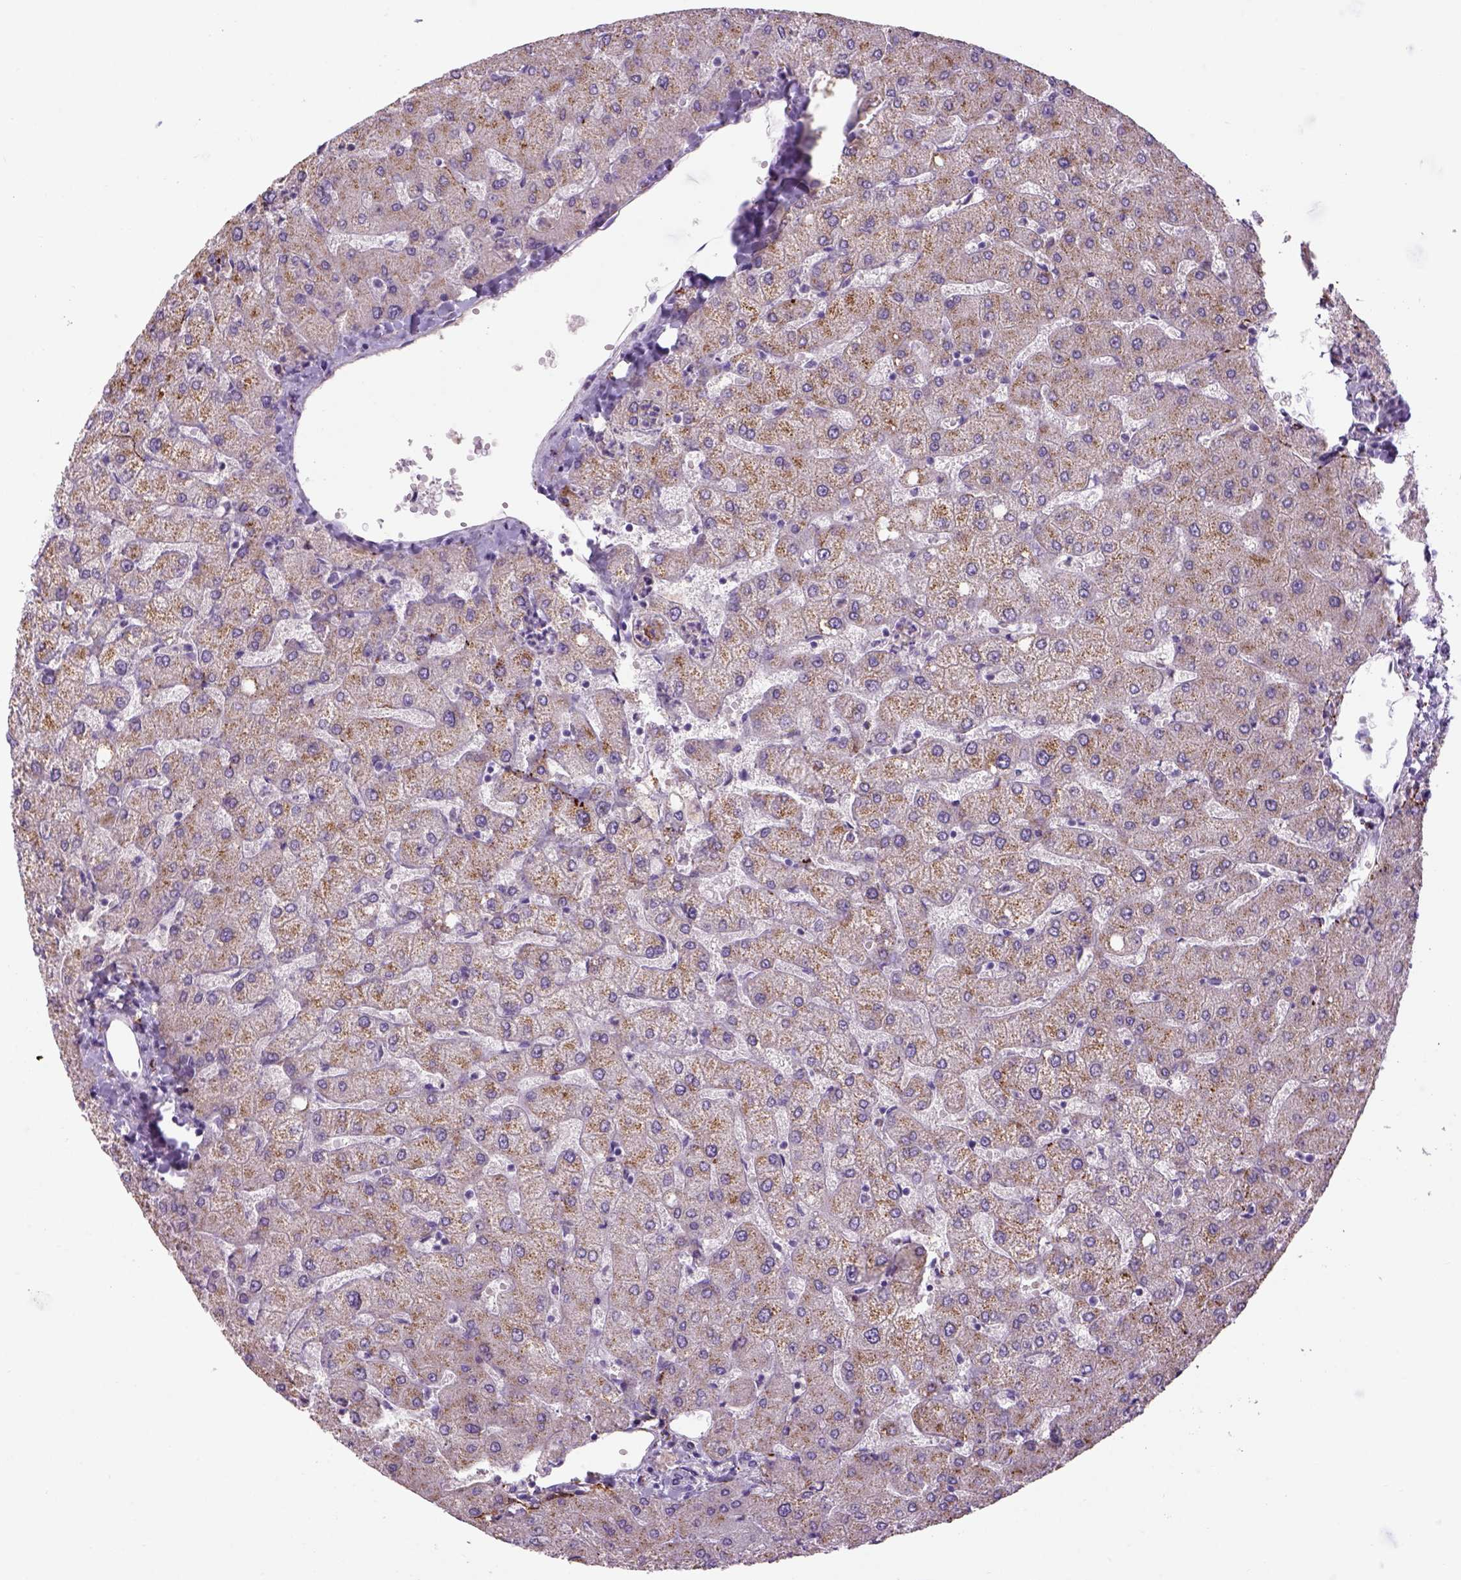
{"staining": {"intensity": "negative", "quantity": "none", "location": "none"}, "tissue": "liver", "cell_type": "Cholangiocytes", "image_type": "normal", "snomed": [{"axis": "morphology", "description": "Normal tissue, NOS"}, {"axis": "topography", "description": "Liver"}], "caption": "Protein analysis of unremarkable liver shows no significant expression in cholangiocytes. Nuclei are stained in blue.", "gene": "DBH", "patient": {"sex": "female", "age": 54}}